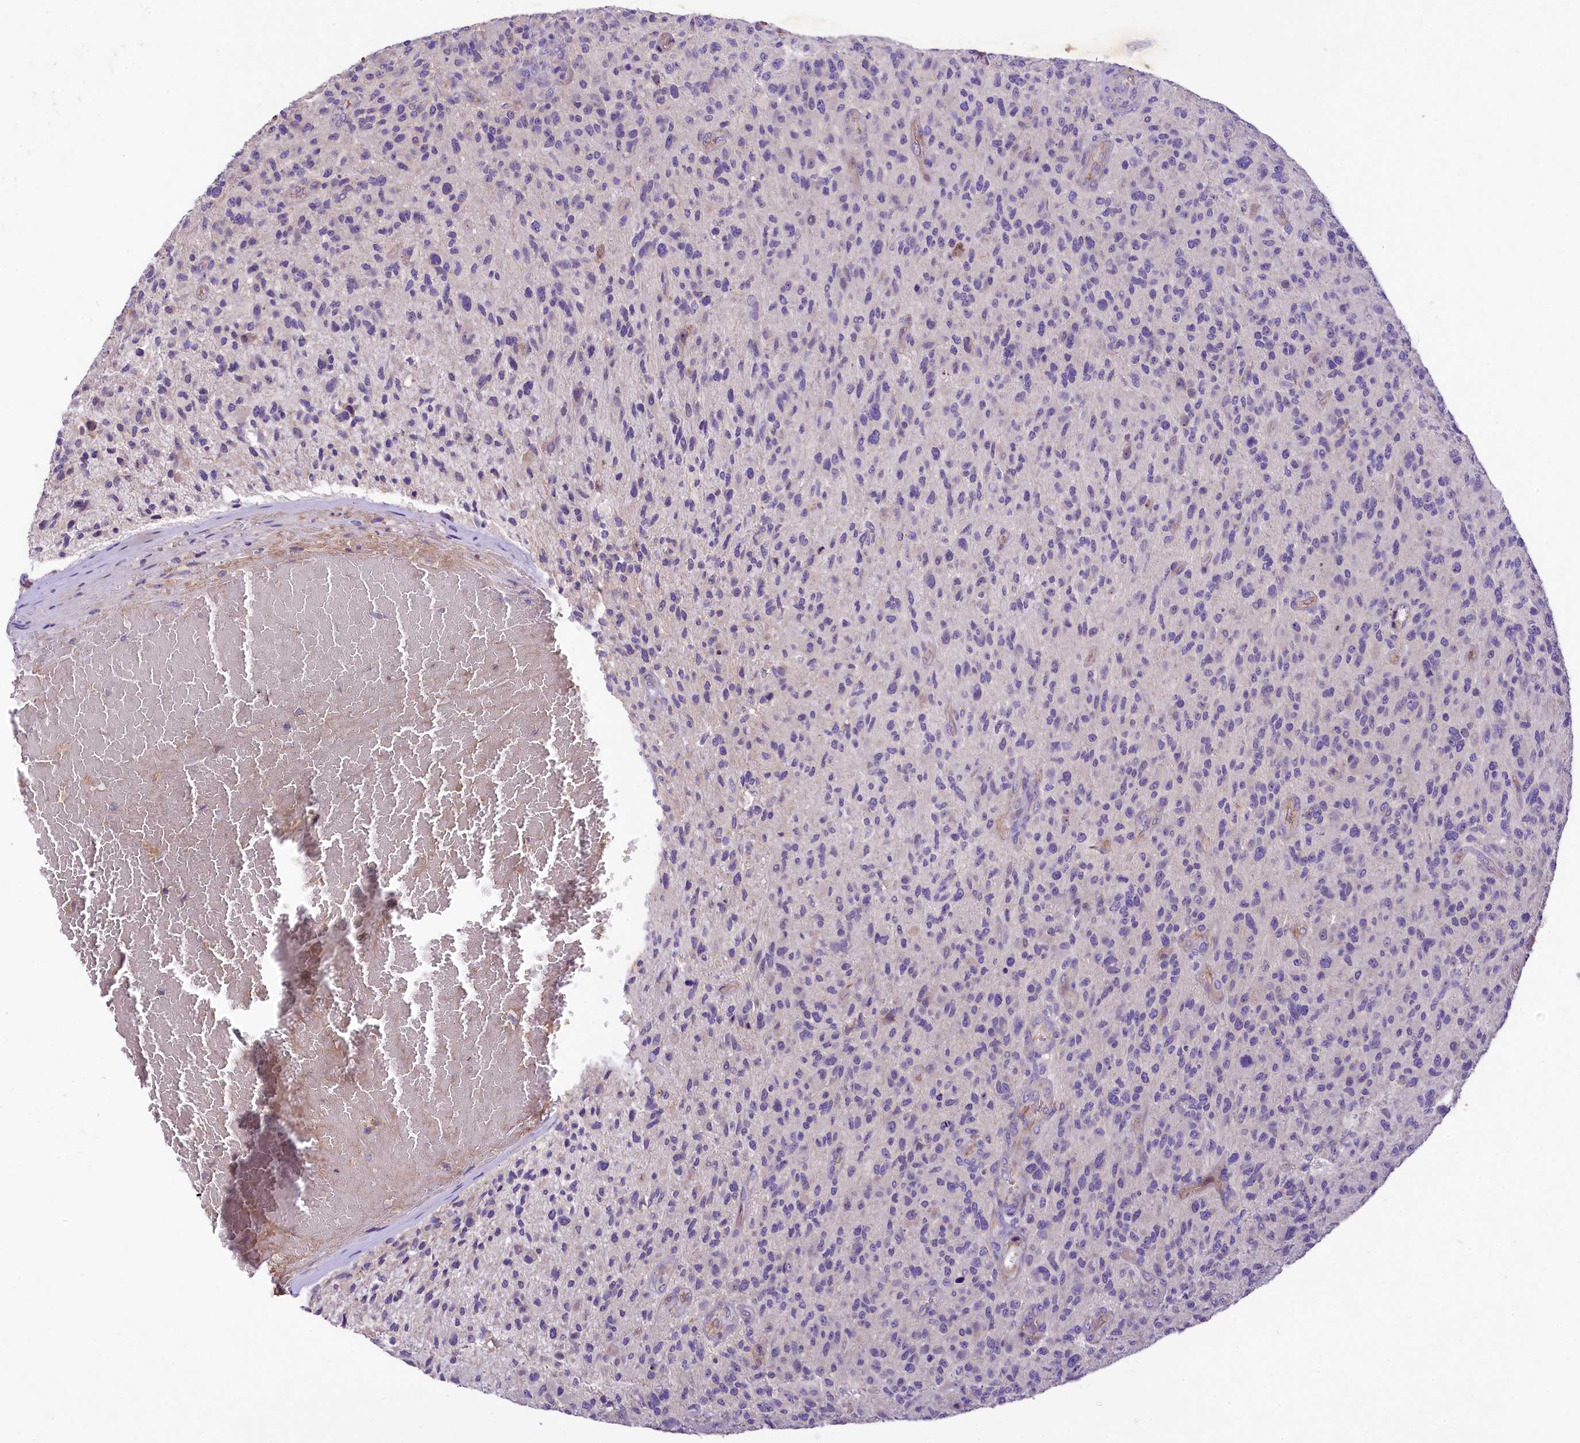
{"staining": {"intensity": "negative", "quantity": "none", "location": "none"}, "tissue": "glioma", "cell_type": "Tumor cells", "image_type": "cancer", "snomed": [{"axis": "morphology", "description": "Glioma, malignant, High grade"}, {"axis": "topography", "description": "Brain"}], "caption": "Immunohistochemistry (IHC) of human glioma exhibits no staining in tumor cells.", "gene": "UBXN6", "patient": {"sex": "male", "age": 47}}